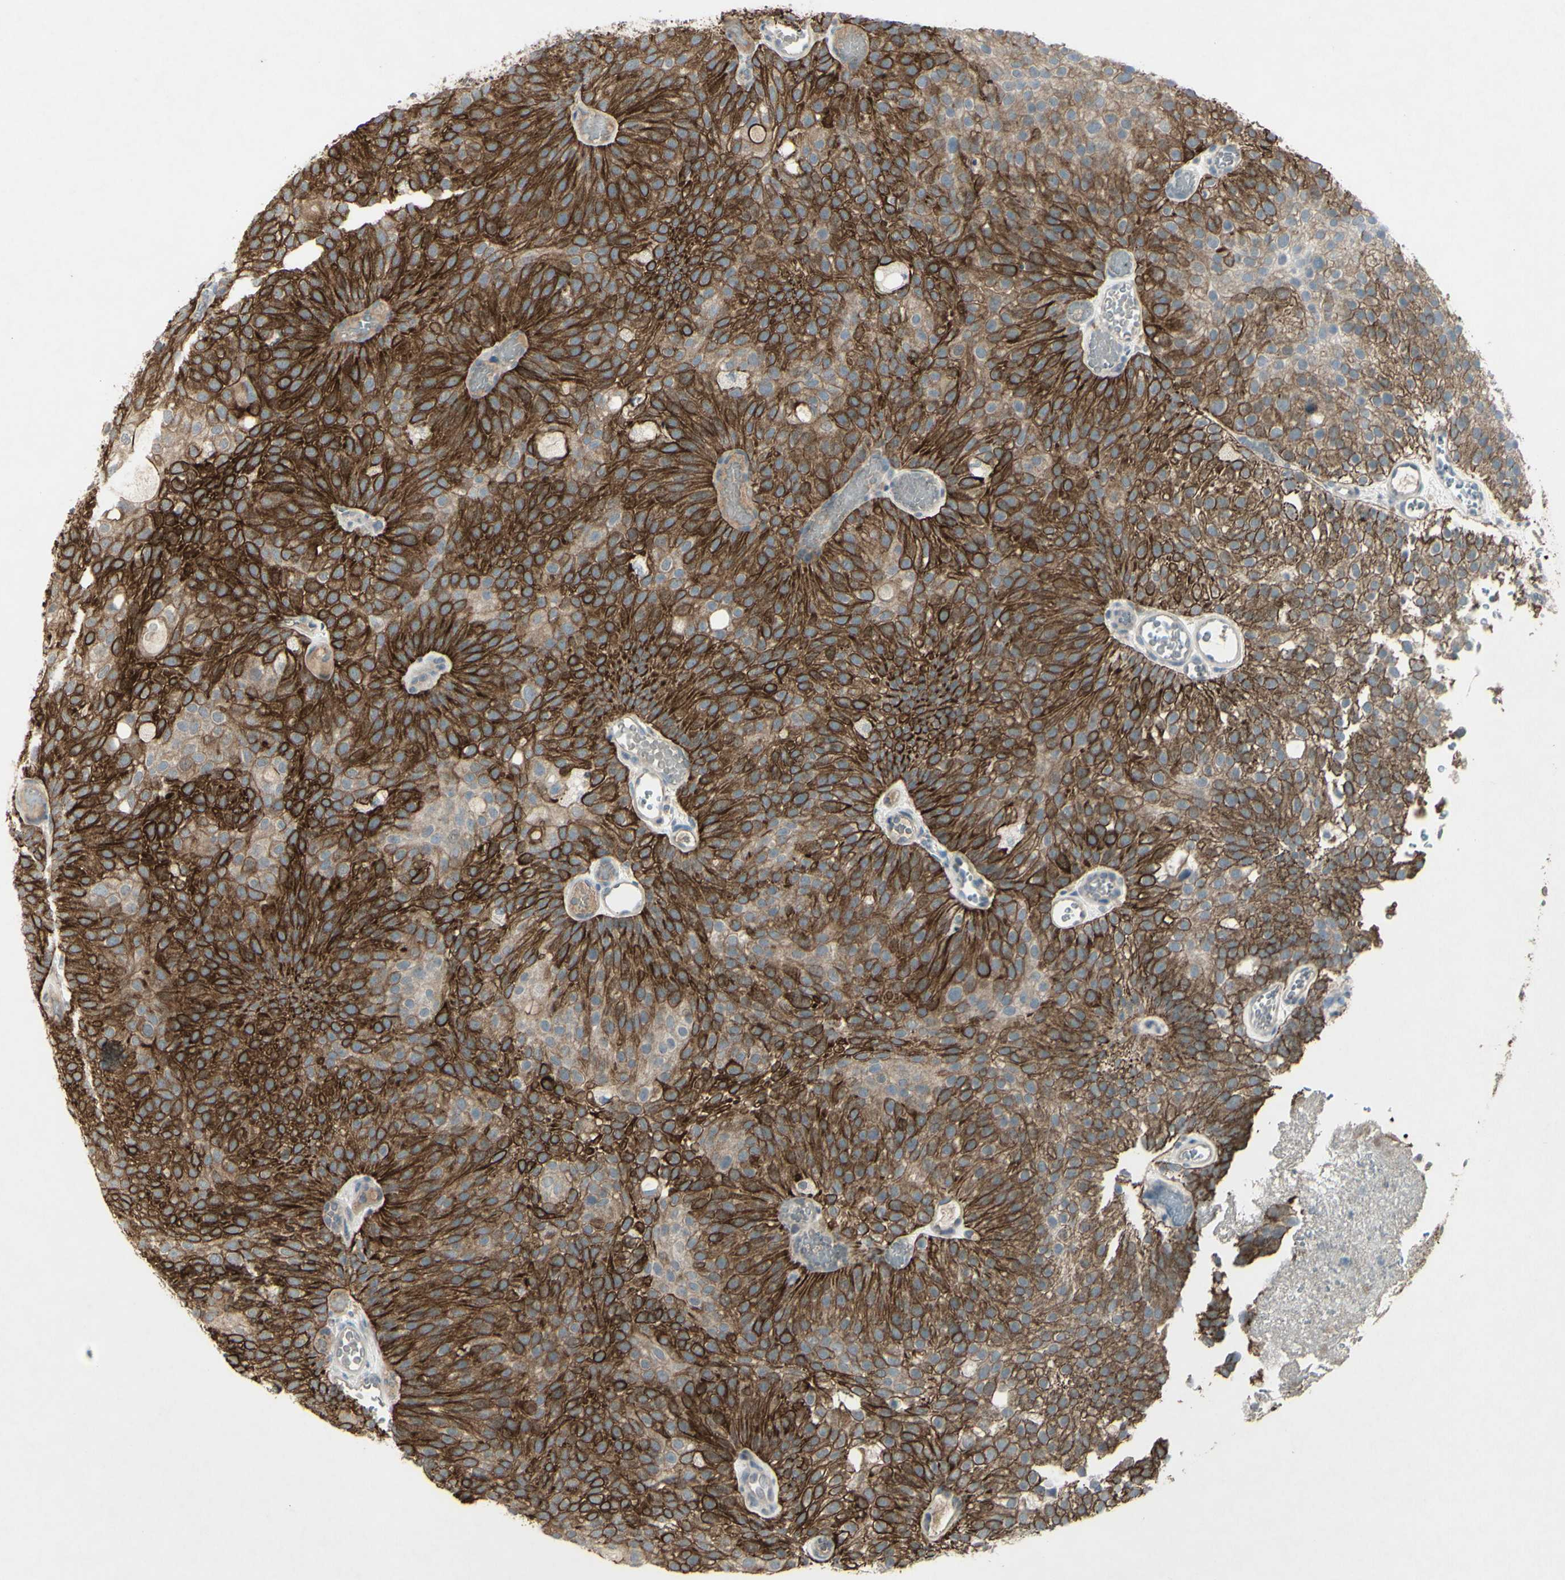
{"staining": {"intensity": "strong", "quantity": ">75%", "location": "cytoplasmic/membranous"}, "tissue": "urothelial cancer", "cell_type": "Tumor cells", "image_type": "cancer", "snomed": [{"axis": "morphology", "description": "Urothelial carcinoma, Low grade"}, {"axis": "topography", "description": "Urinary bladder"}], "caption": "IHC micrograph of neoplastic tissue: urothelial carcinoma (low-grade) stained using immunohistochemistry (IHC) reveals high levels of strong protein expression localized specifically in the cytoplasmic/membranous of tumor cells, appearing as a cytoplasmic/membranous brown color.", "gene": "TIMM21", "patient": {"sex": "male", "age": 78}}